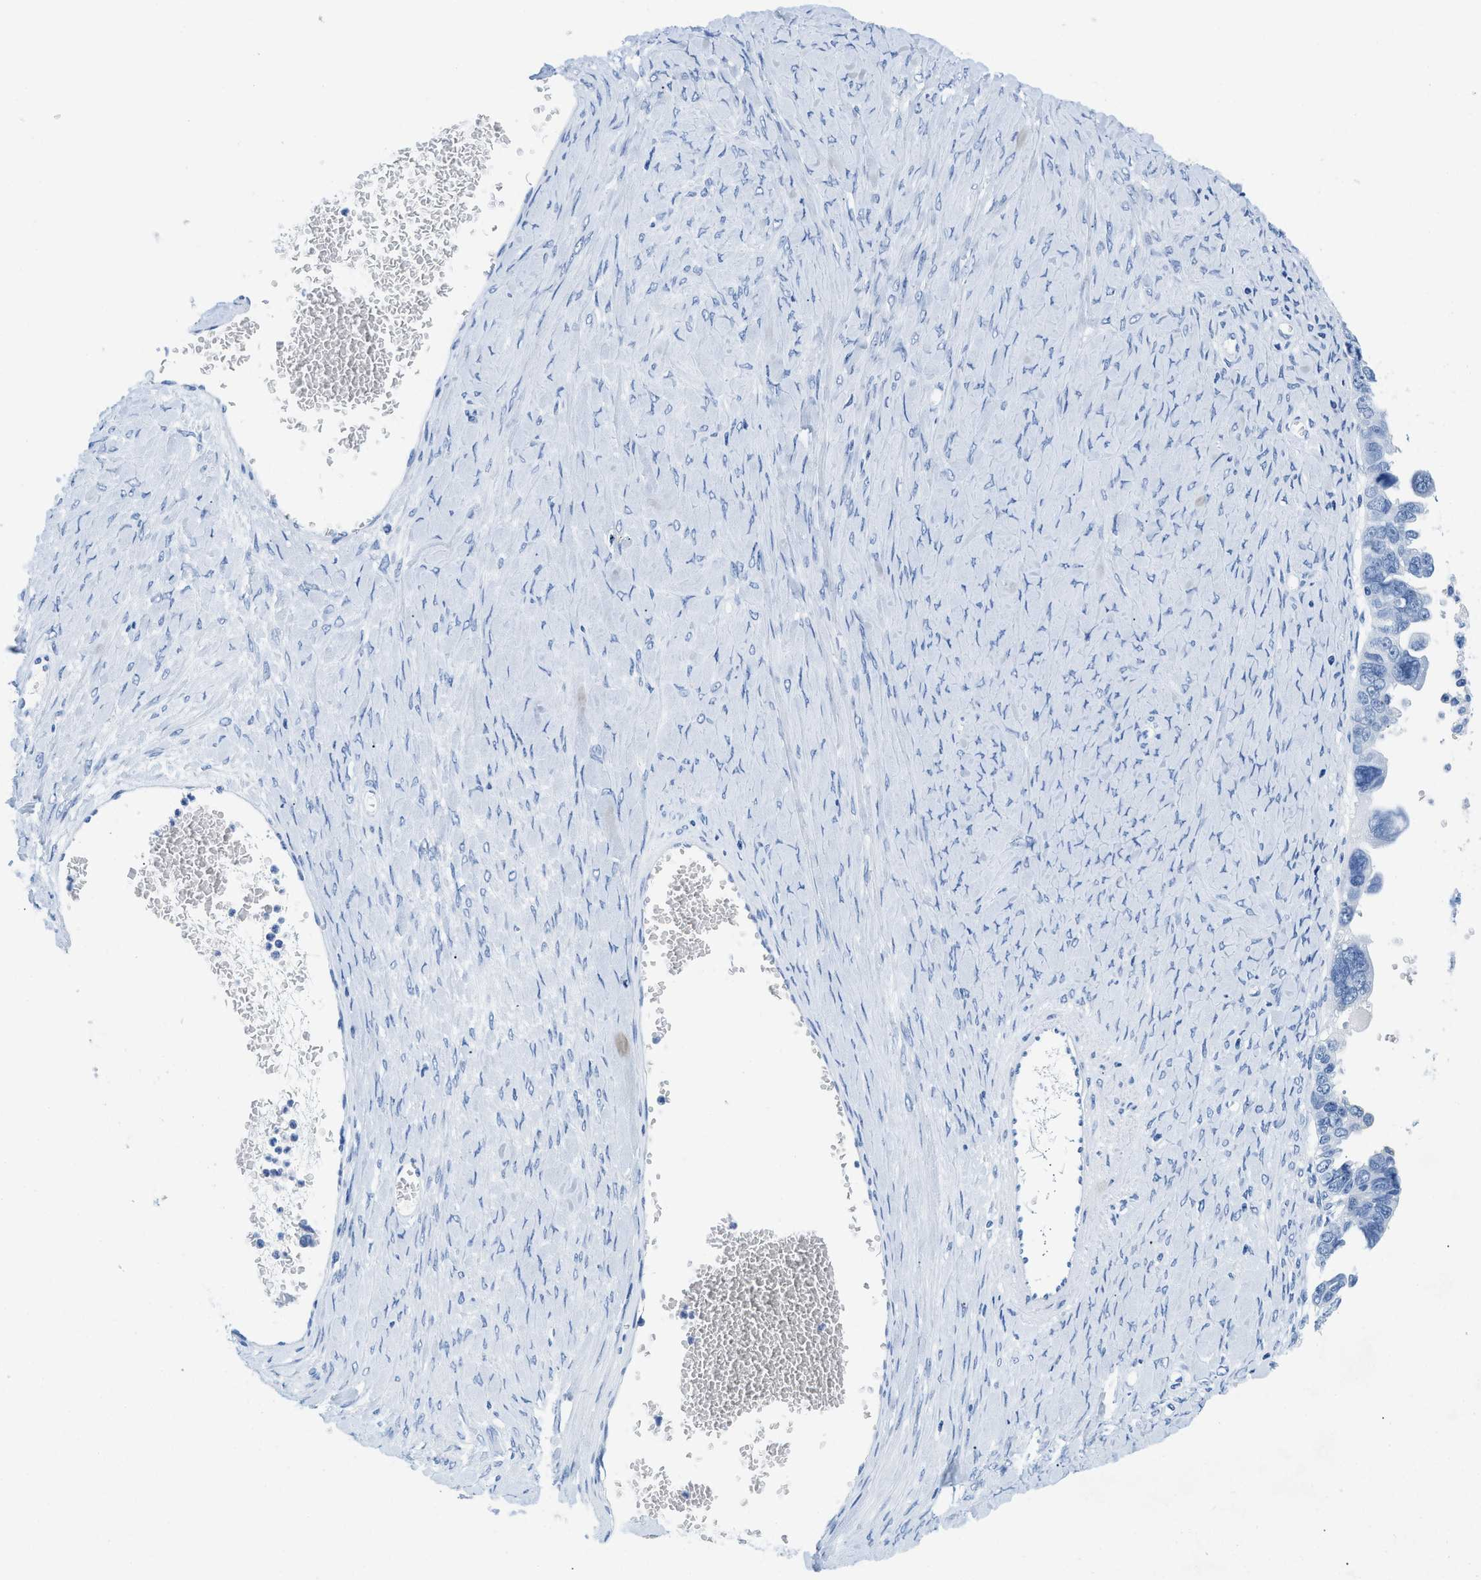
{"staining": {"intensity": "negative", "quantity": "none", "location": "none"}, "tissue": "ovarian cancer", "cell_type": "Tumor cells", "image_type": "cancer", "snomed": [{"axis": "morphology", "description": "Cystadenocarcinoma, serous, NOS"}, {"axis": "topography", "description": "Ovary"}], "caption": "This is a image of immunohistochemistry staining of serous cystadenocarcinoma (ovarian), which shows no expression in tumor cells.", "gene": "GSN", "patient": {"sex": "female", "age": 79}}